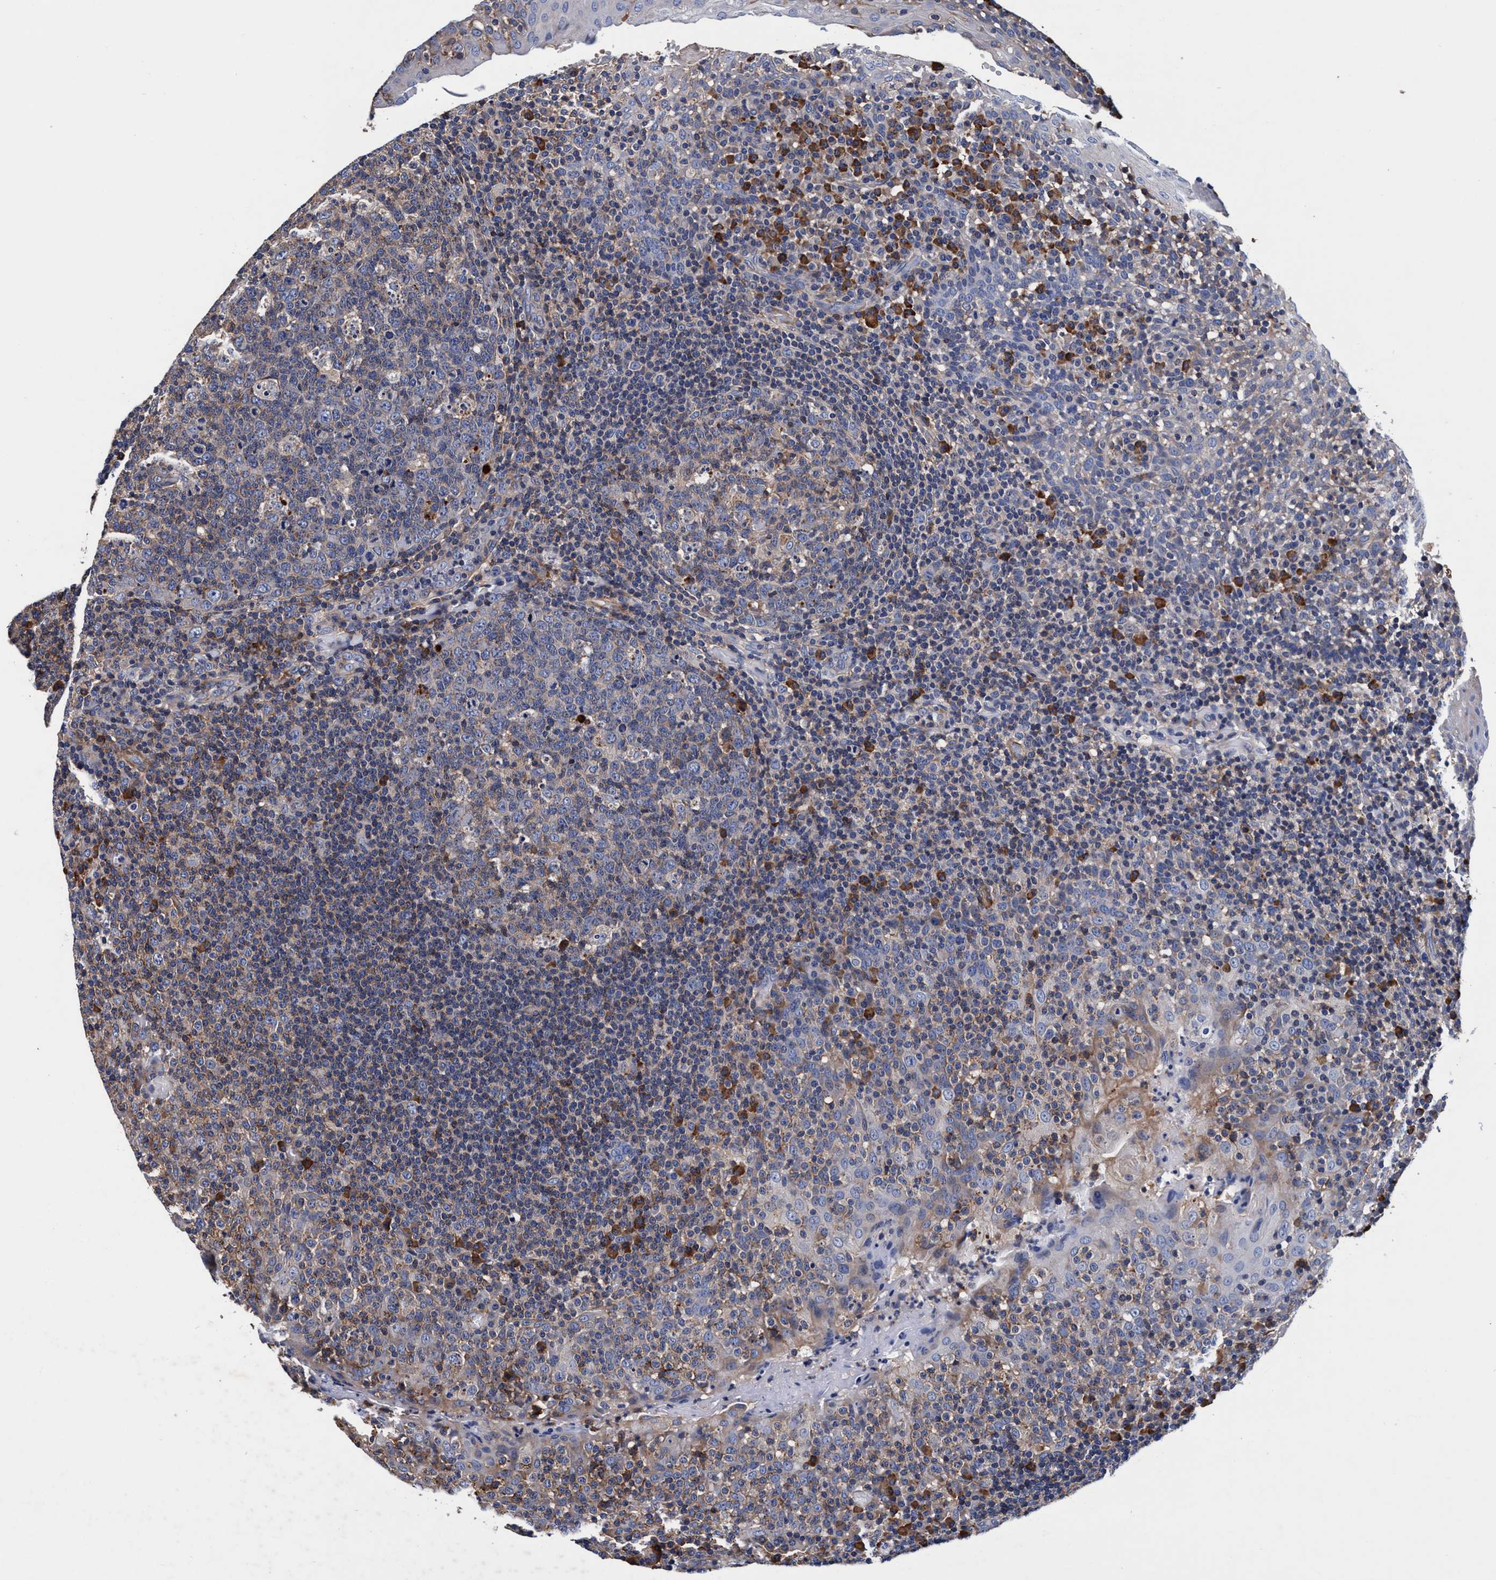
{"staining": {"intensity": "weak", "quantity": "25%-75%", "location": "cytoplasmic/membranous"}, "tissue": "tonsil", "cell_type": "Germinal center cells", "image_type": "normal", "snomed": [{"axis": "morphology", "description": "Normal tissue, NOS"}, {"axis": "topography", "description": "Tonsil"}], "caption": "A high-resolution micrograph shows immunohistochemistry staining of benign tonsil, which reveals weak cytoplasmic/membranous positivity in approximately 25%-75% of germinal center cells. (Stains: DAB (3,3'-diaminobenzidine) in brown, nuclei in blue, Microscopy: brightfield microscopy at high magnification).", "gene": "RNF208", "patient": {"sex": "female", "age": 19}}